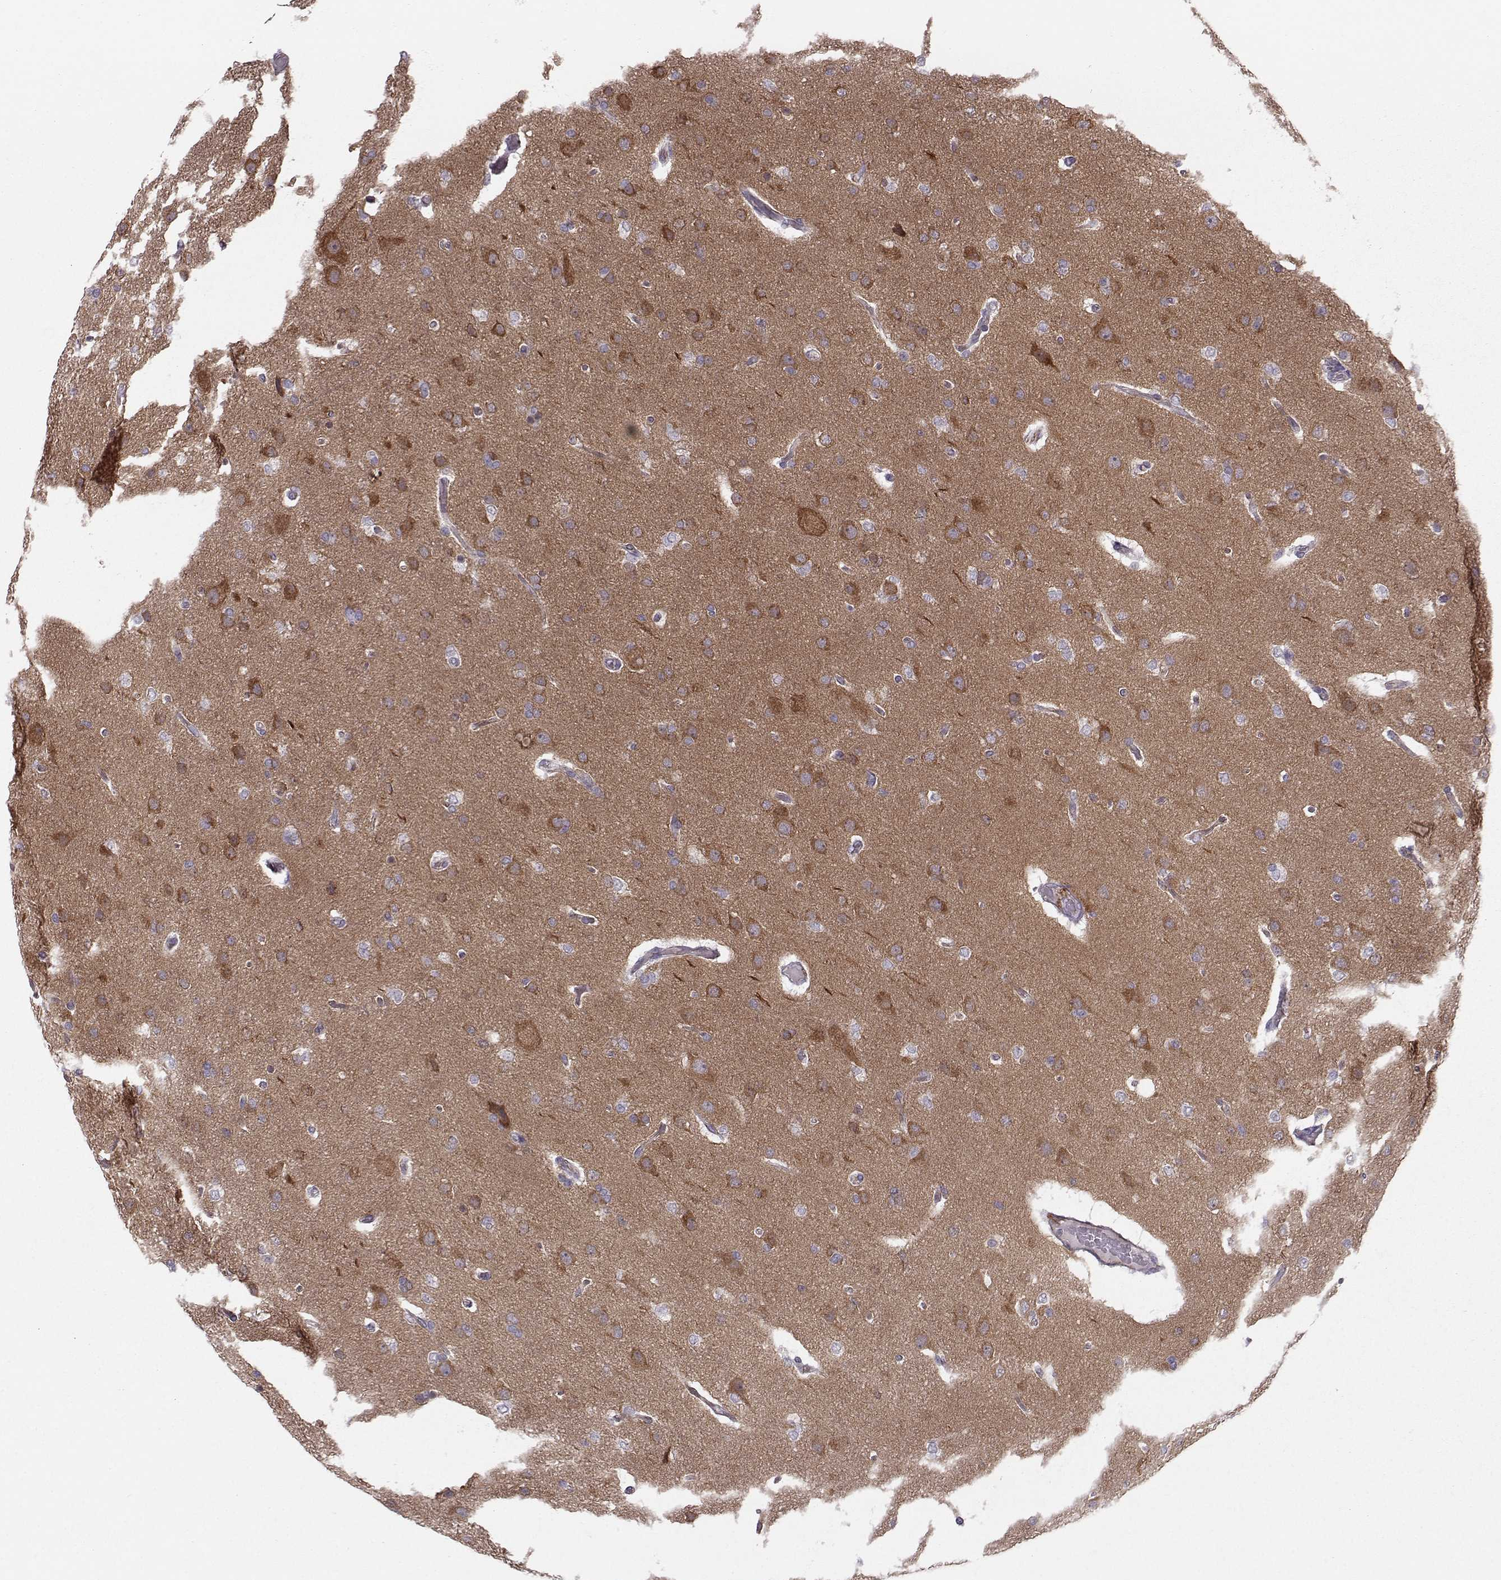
{"staining": {"intensity": "negative", "quantity": "none", "location": "none"}, "tissue": "glioma", "cell_type": "Tumor cells", "image_type": "cancer", "snomed": [{"axis": "morphology", "description": "Glioma, malignant, High grade"}, {"axis": "topography", "description": "Brain"}], "caption": "DAB immunohistochemical staining of malignant glioma (high-grade) exhibits no significant positivity in tumor cells.", "gene": "MAST1", "patient": {"sex": "male", "age": 68}}